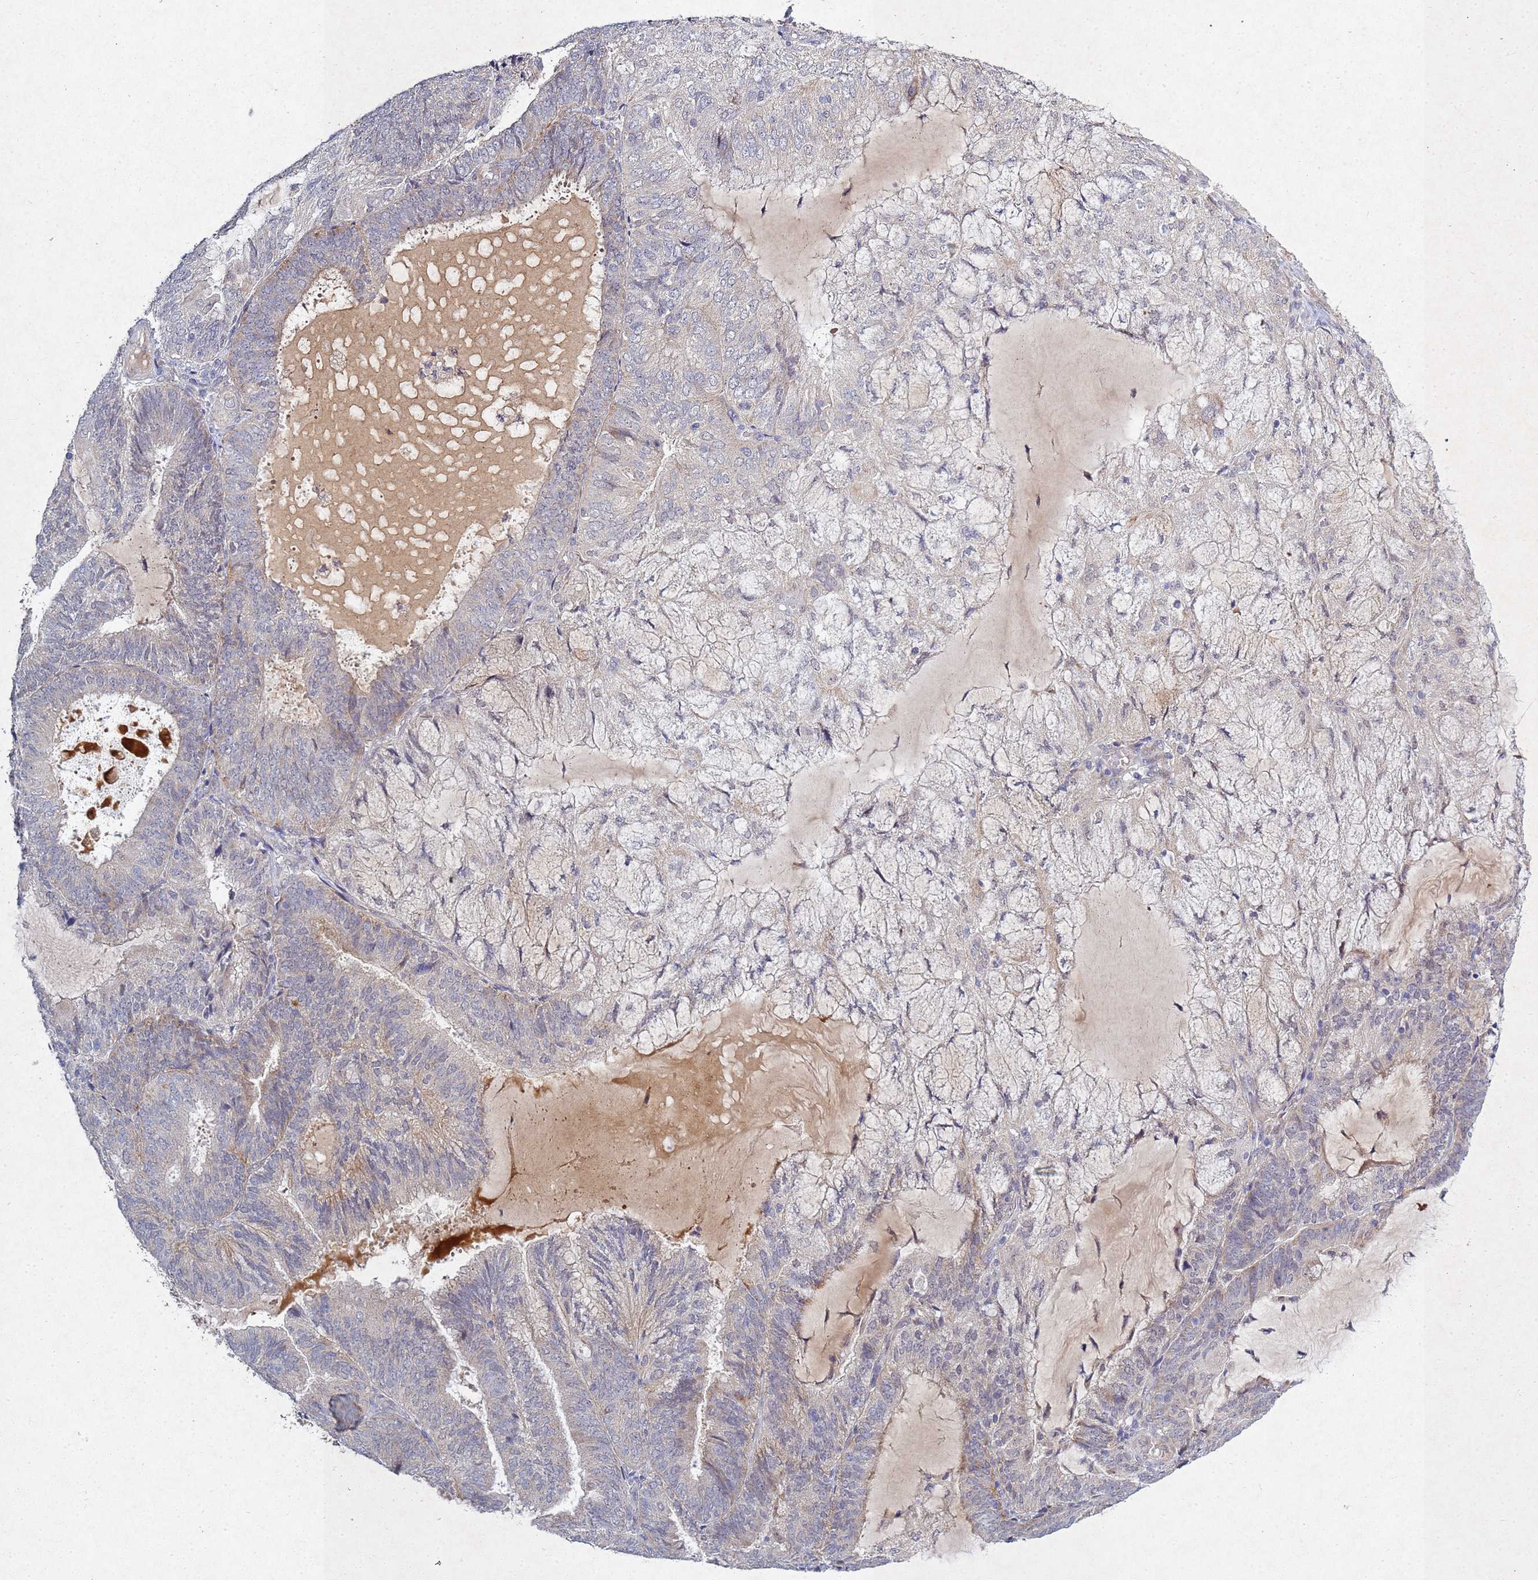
{"staining": {"intensity": "weak", "quantity": "<25%", "location": "cytoplasmic/membranous"}, "tissue": "endometrial cancer", "cell_type": "Tumor cells", "image_type": "cancer", "snomed": [{"axis": "morphology", "description": "Adenocarcinoma, NOS"}, {"axis": "topography", "description": "Endometrium"}], "caption": "Immunohistochemistry (IHC) image of human adenocarcinoma (endometrial) stained for a protein (brown), which demonstrates no expression in tumor cells.", "gene": "TNPO2", "patient": {"sex": "female", "age": 81}}